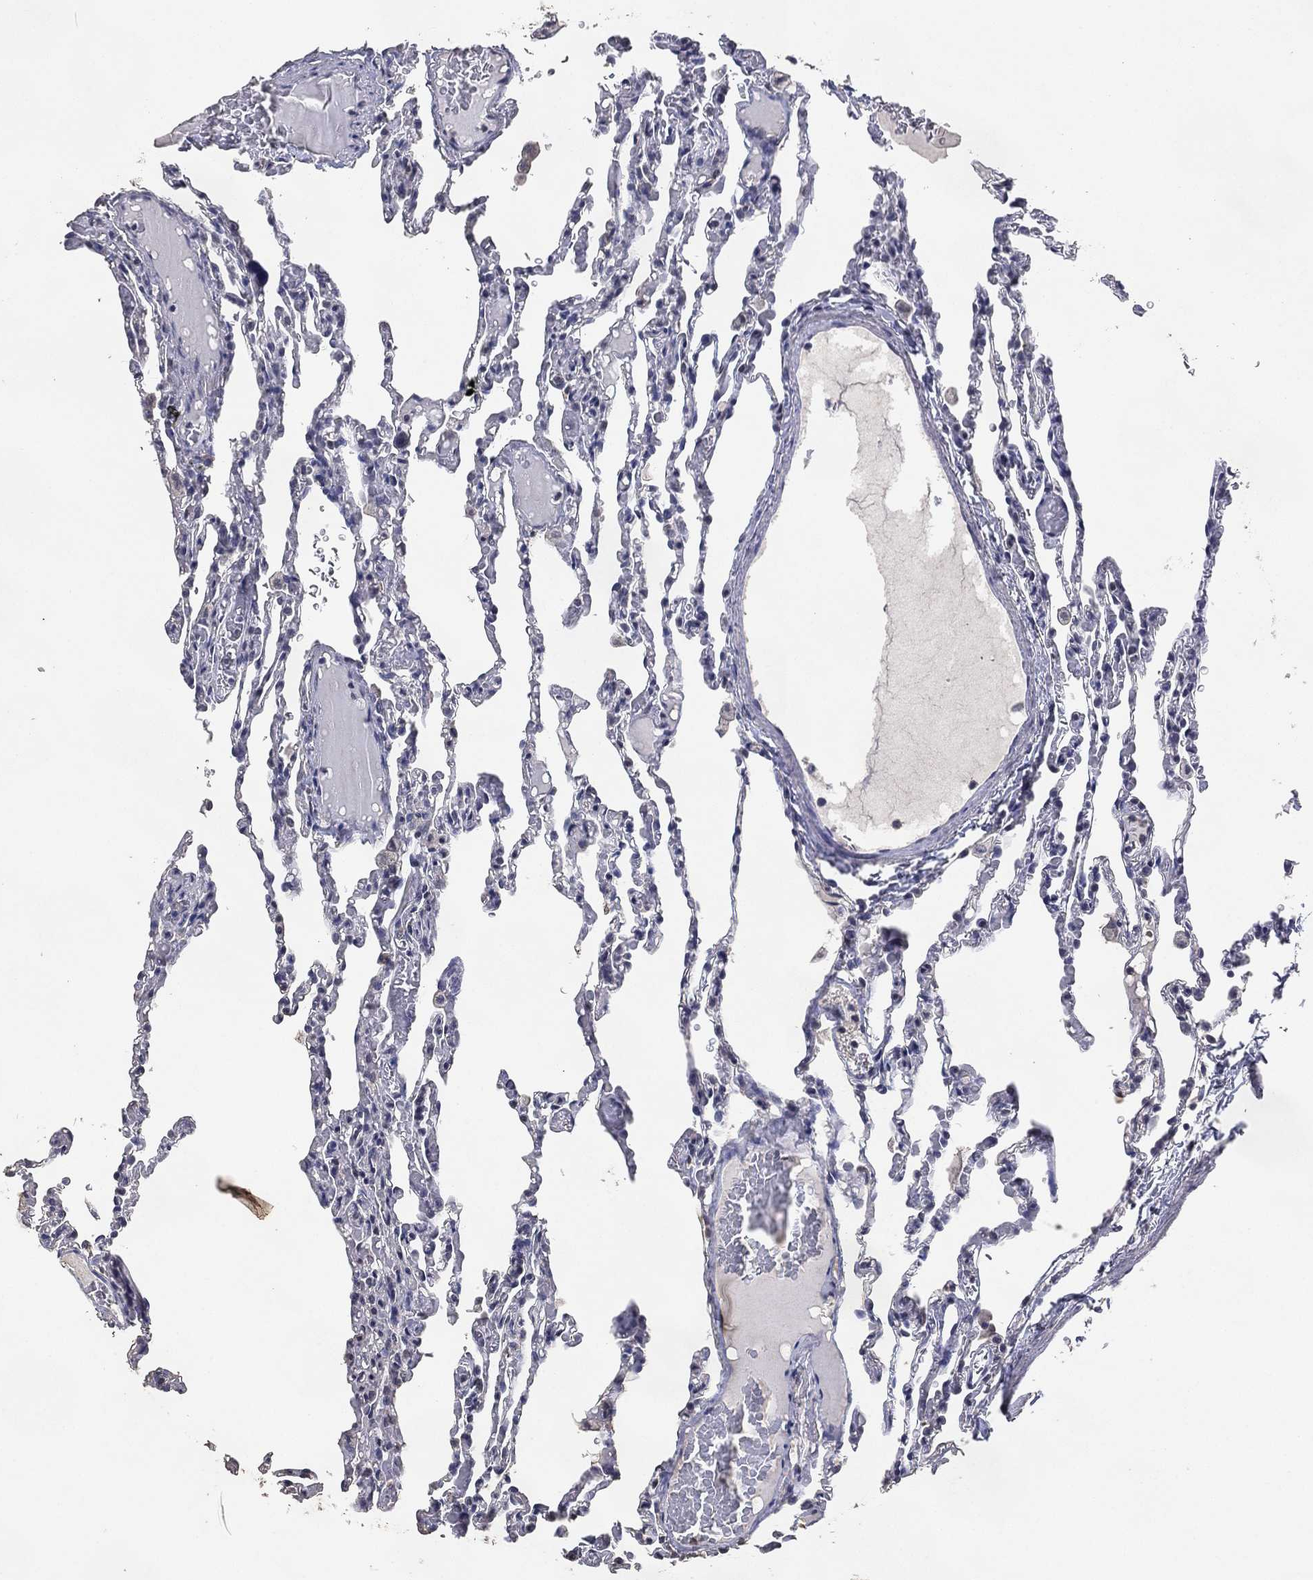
{"staining": {"intensity": "negative", "quantity": "none", "location": "none"}, "tissue": "lung", "cell_type": "Alveolar cells", "image_type": "normal", "snomed": [{"axis": "morphology", "description": "Normal tissue, NOS"}, {"axis": "topography", "description": "Lung"}], "caption": "This is a histopathology image of immunohistochemistry (IHC) staining of benign lung, which shows no positivity in alveolar cells. The staining was performed using DAB to visualize the protein expression in brown, while the nuclei were stained in blue with hematoxylin (Magnification: 20x).", "gene": "DSG1", "patient": {"sex": "female", "age": 43}}